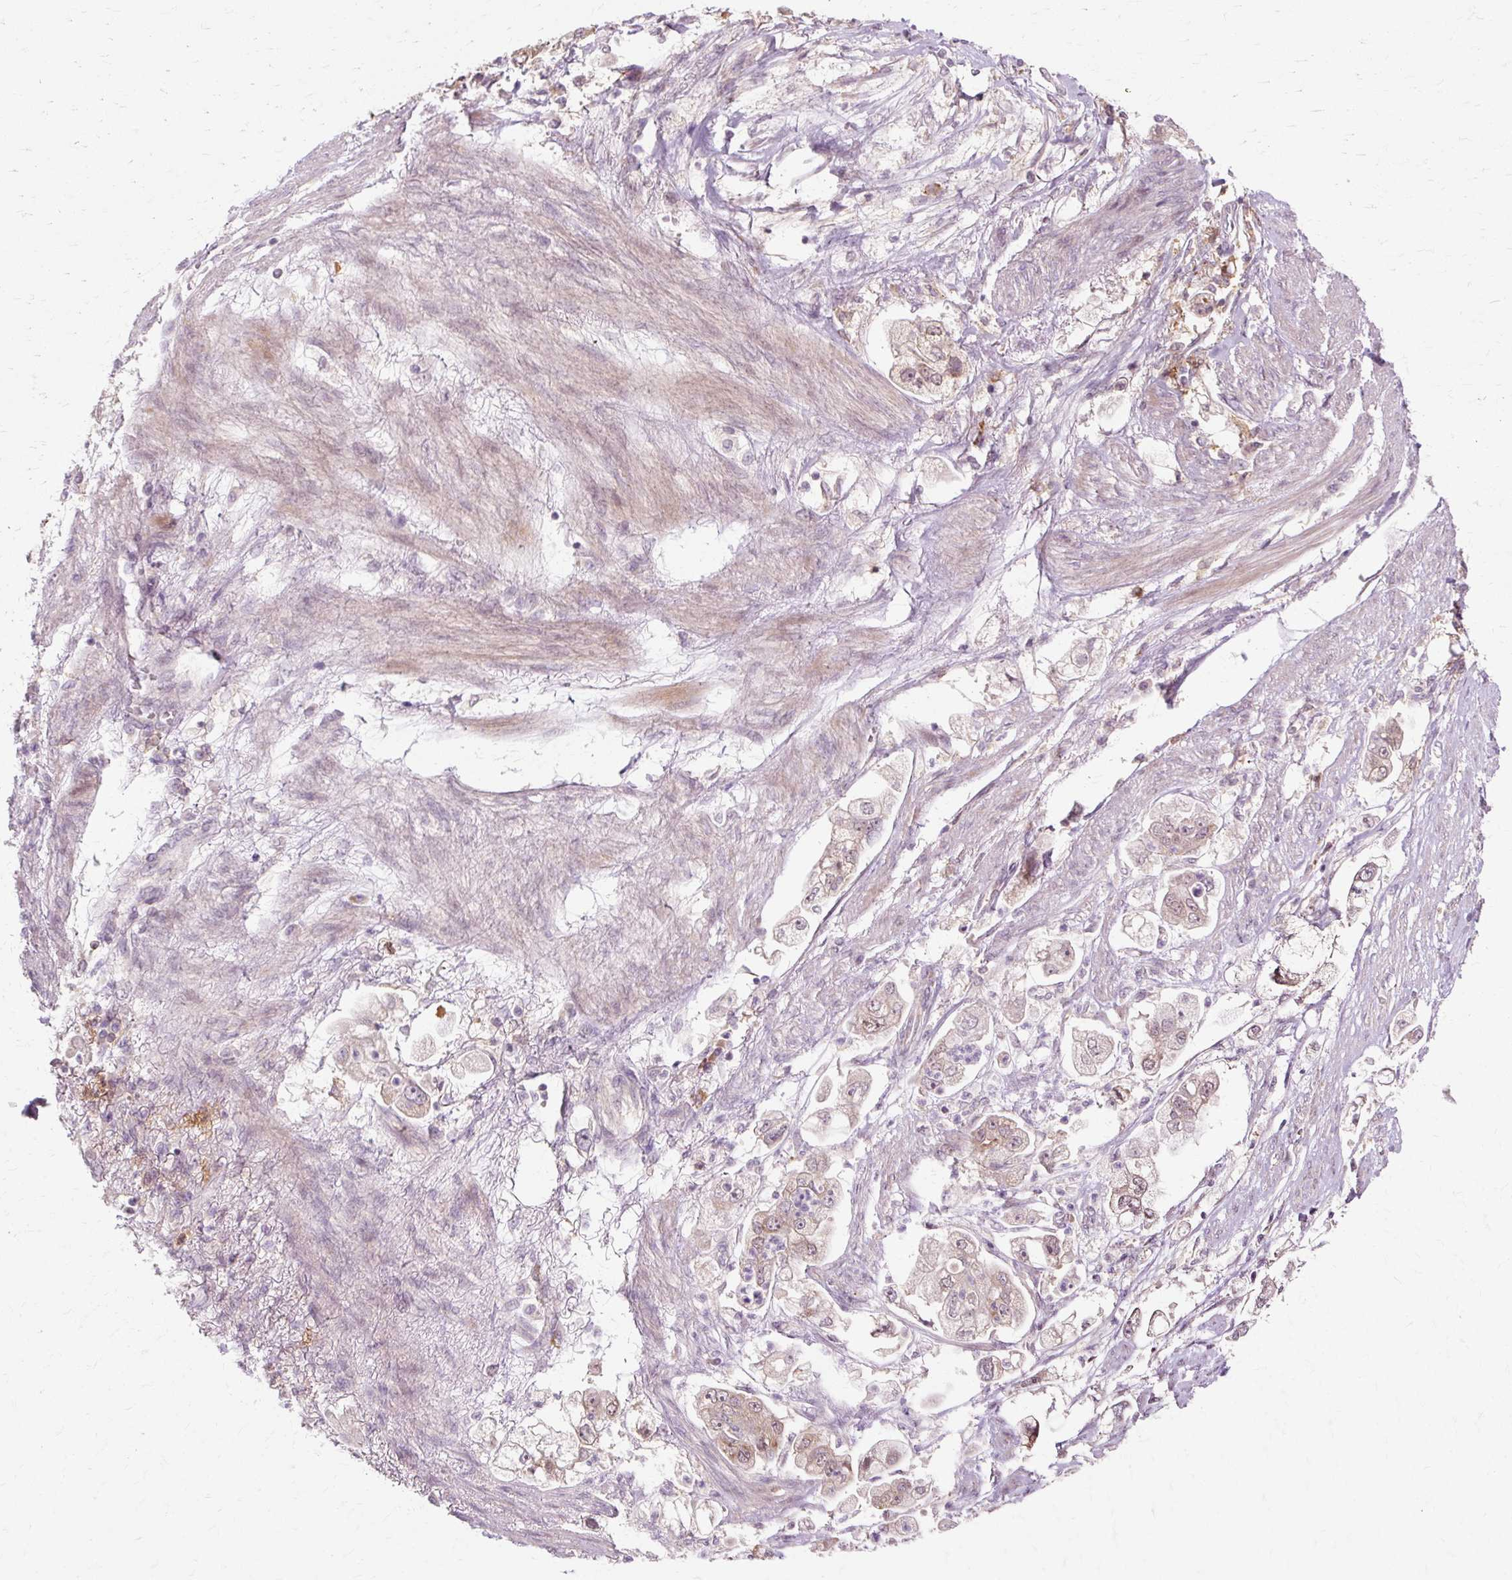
{"staining": {"intensity": "moderate", "quantity": "<25%", "location": "cytoplasmic/membranous"}, "tissue": "stomach cancer", "cell_type": "Tumor cells", "image_type": "cancer", "snomed": [{"axis": "morphology", "description": "Adenocarcinoma, NOS"}, {"axis": "topography", "description": "Stomach"}], "caption": "Immunohistochemical staining of human stomach cancer (adenocarcinoma) reveals moderate cytoplasmic/membranous protein staining in approximately <25% of tumor cells.", "gene": "GEMIN2", "patient": {"sex": "male", "age": 62}}